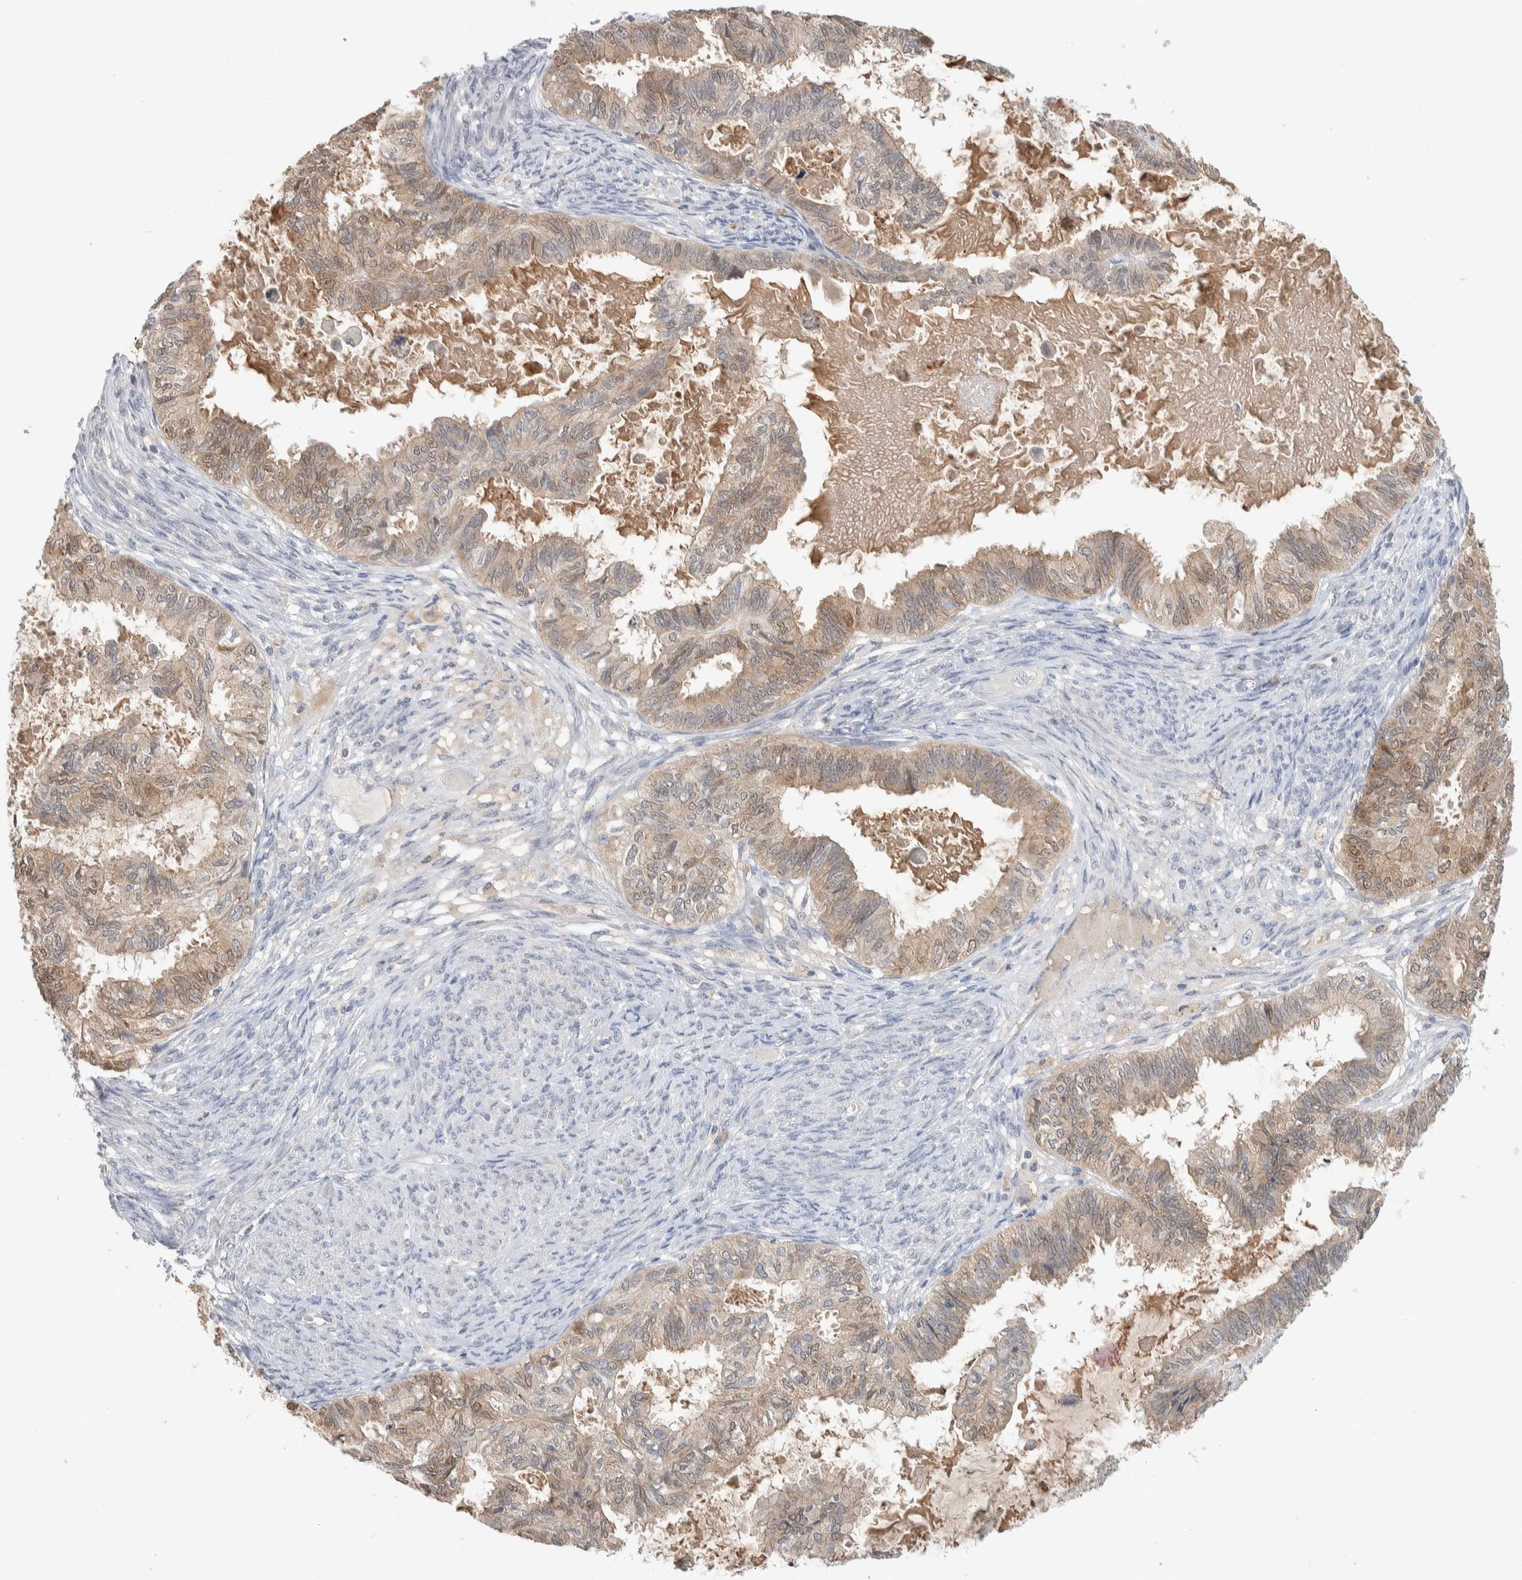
{"staining": {"intensity": "moderate", "quantity": "25%-75%", "location": "cytoplasmic/membranous"}, "tissue": "cervical cancer", "cell_type": "Tumor cells", "image_type": "cancer", "snomed": [{"axis": "morphology", "description": "Normal tissue, NOS"}, {"axis": "morphology", "description": "Adenocarcinoma, NOS"}, {"axis": "topography", "description": "Cervix"}, {"axis": "topography", "description": "Endometrium"}], "caption": "DAB immunohistochemical staining of human adenocarcinoma (cervical) demonstrates moderate cytoplasmic/membranous protein positivity in approximately 25%-75% of tumor cells.", "gene": "DEPTOR", "patient": {"sex": "female", "age": 86}}